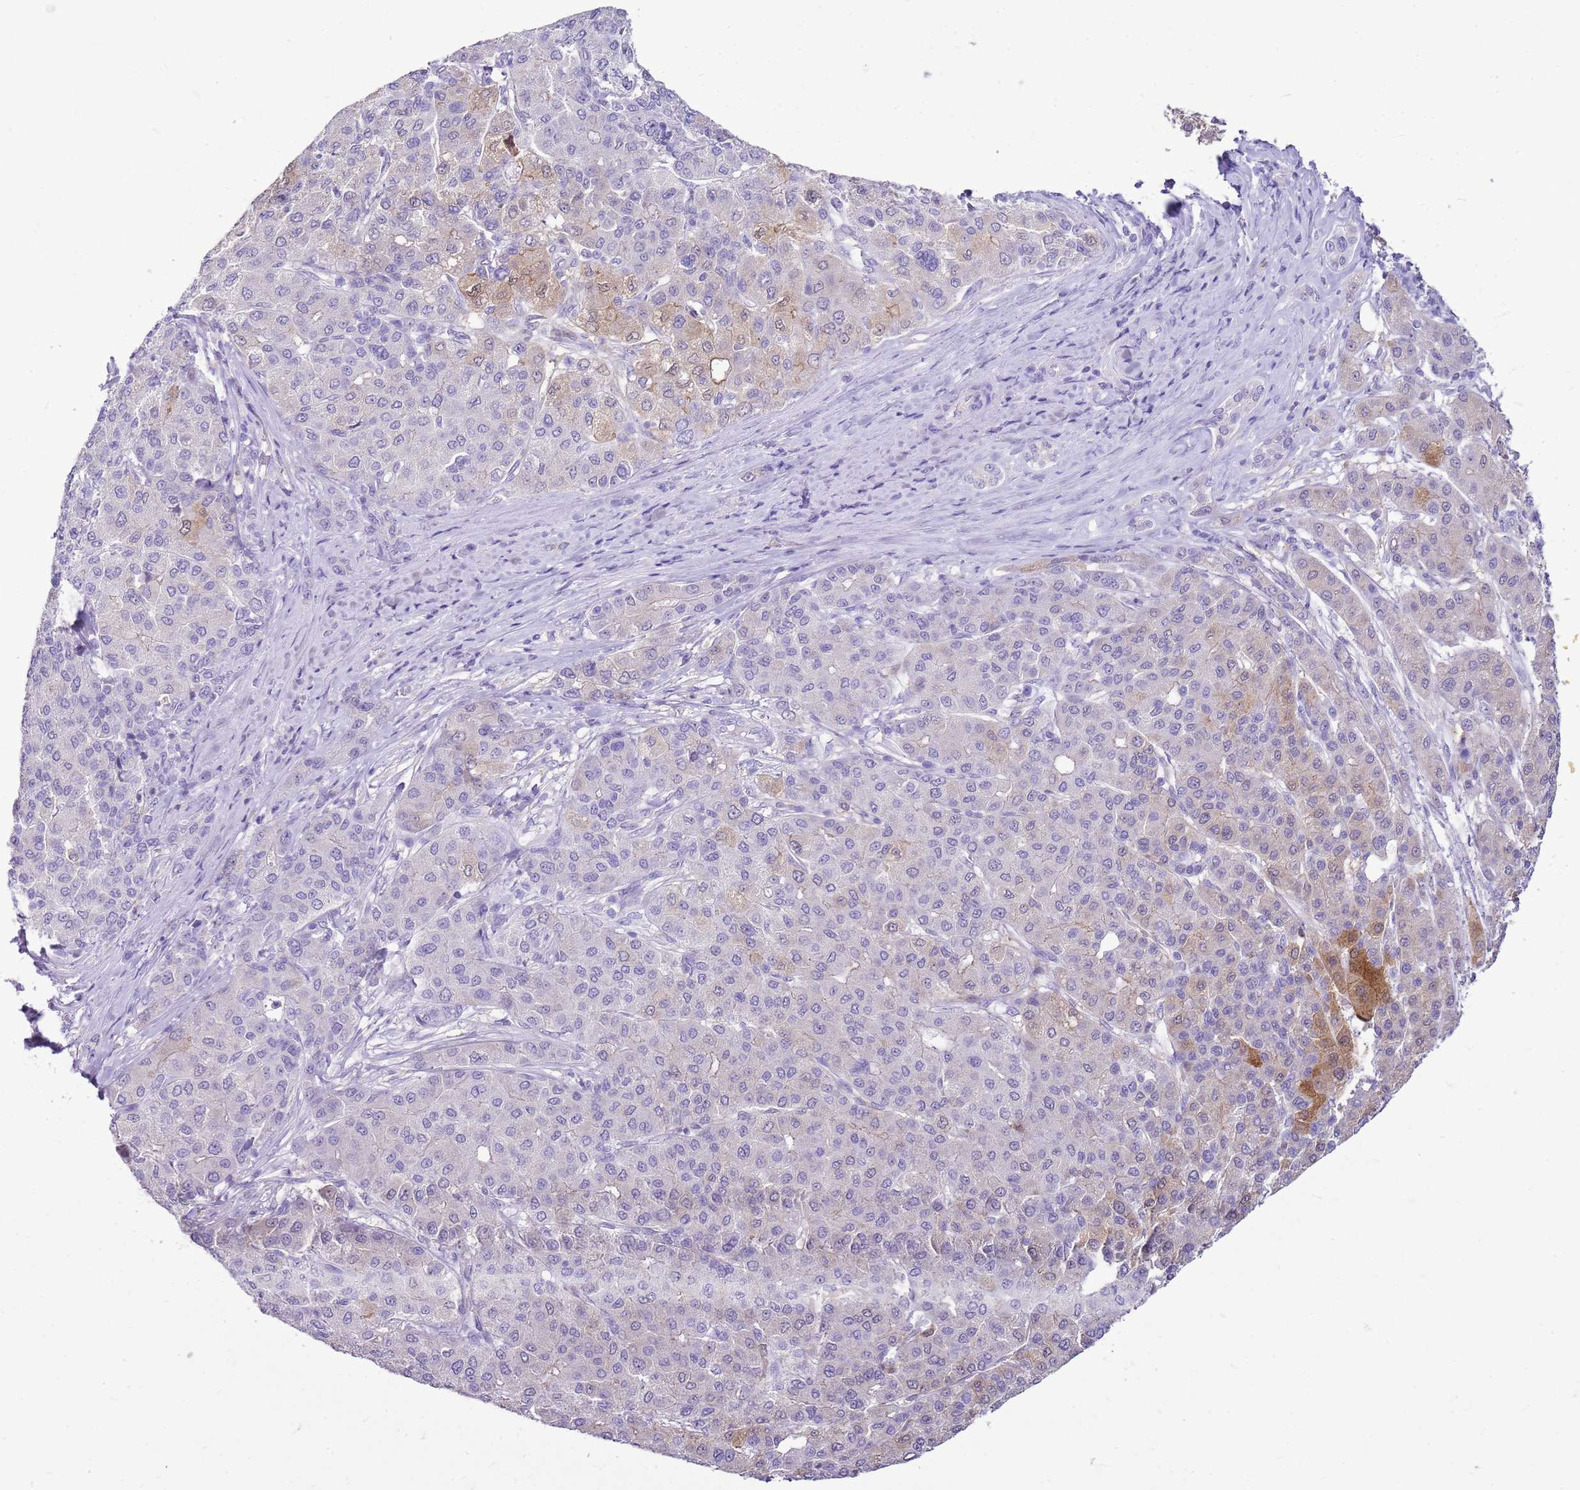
{"staining": {"intensity": "moderate", "quantity": "<25%", "location": "cytoplasmic/membranous"}, "tissue": "liver cancer", "cell_type": "Tumor cells", "image_type": "cancer", "snomed": [{"axis": "morphology", "description": "Carcinoma, Hepatocellular, NOS"}, {"axis": "topography", "description": "Liver"}], "caption": "The immunohistochemical stain highlights moderate cytoplasmic/membranous positivity in tumor cells of liver hepatocellular carcinoma tissue.", "gene": "SULT1E1", "patient": {"sex": "male", "age": 65}}